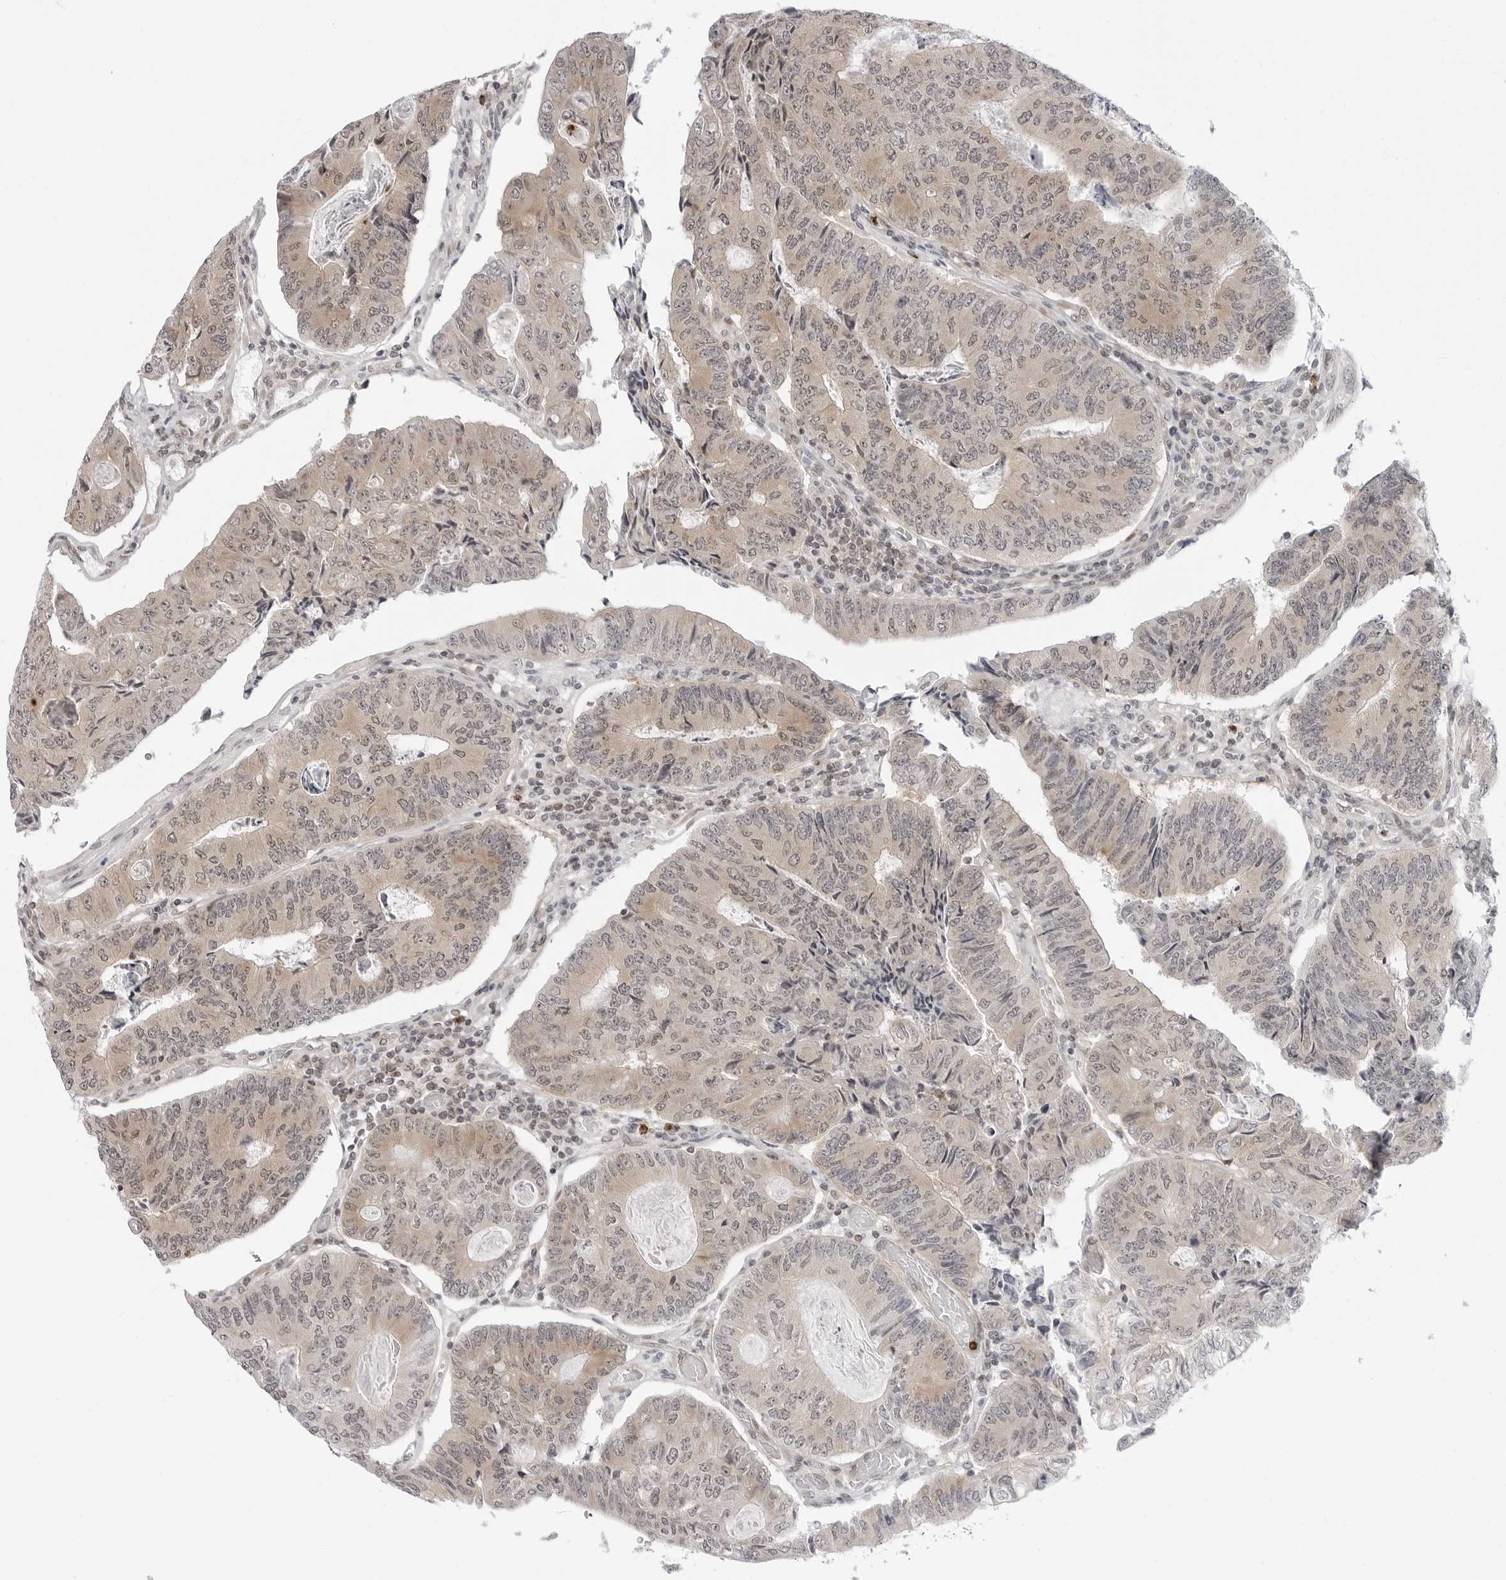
{"staining": {"intensity": "weak", "quantity": "25%-75%", "location": "cytoplasmic/membranous"}, "tissue": "colorectal cancer", "cell_type": "Tumor cells", "image_type": "cancer", "snomed": [{"axis": "morphology", "description": "Adenocarcinoma, NOS"}, {"axis": "topography", "description": "Colon"}], "caption": "Brown immunohistochemical staining in colorectal cancer (adenocarcinoma) exhibits weak cytoplasmic/membranous expression in about 25%-75% of tumor cells.", "gene": "PPP2R5C", "patient": {"sex": "female", "age": 67}}